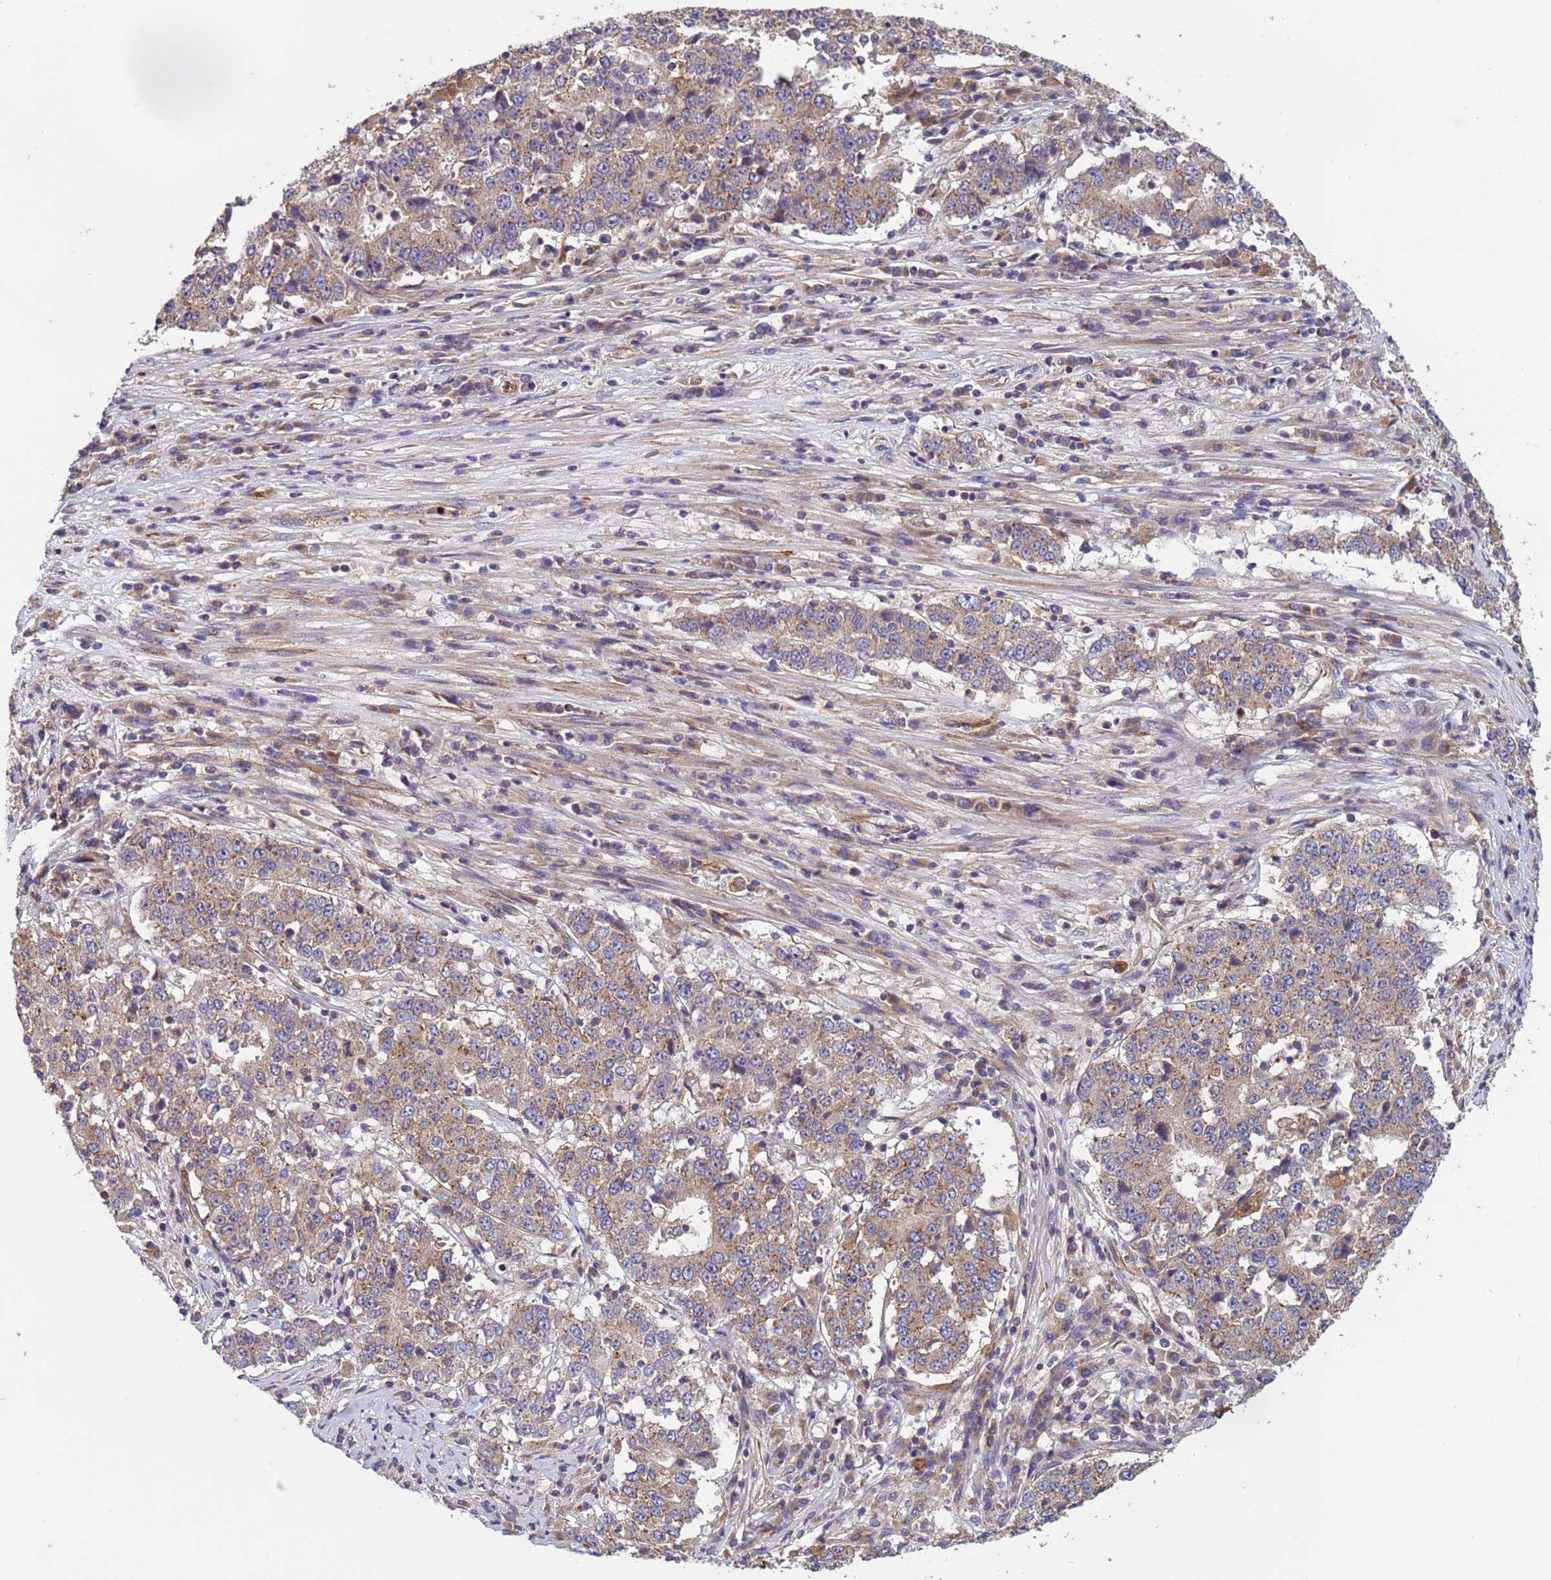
{"staining": {"intensity": "weak", "quantity": ">75%", "location": "cytoplasmic/membranous"}, "tissue": "stomach cancer", "cell_type": "Tumor cells", "image_type": "cancer", "snomed": [{"axis": "morphology", "description": "Adenocarcinoma, NOS"}, {"axis": "topography", "description": "Stomach"}], "caption": "High-power microscopy captured an immunohistochemistry image of stomach adenocarcinoma, revealing weak cytoplasmic/membranous staining in approximately >75% of tumor cells.", "gene": "RAB10", "patient": {"sex": "male", "age": 59}}